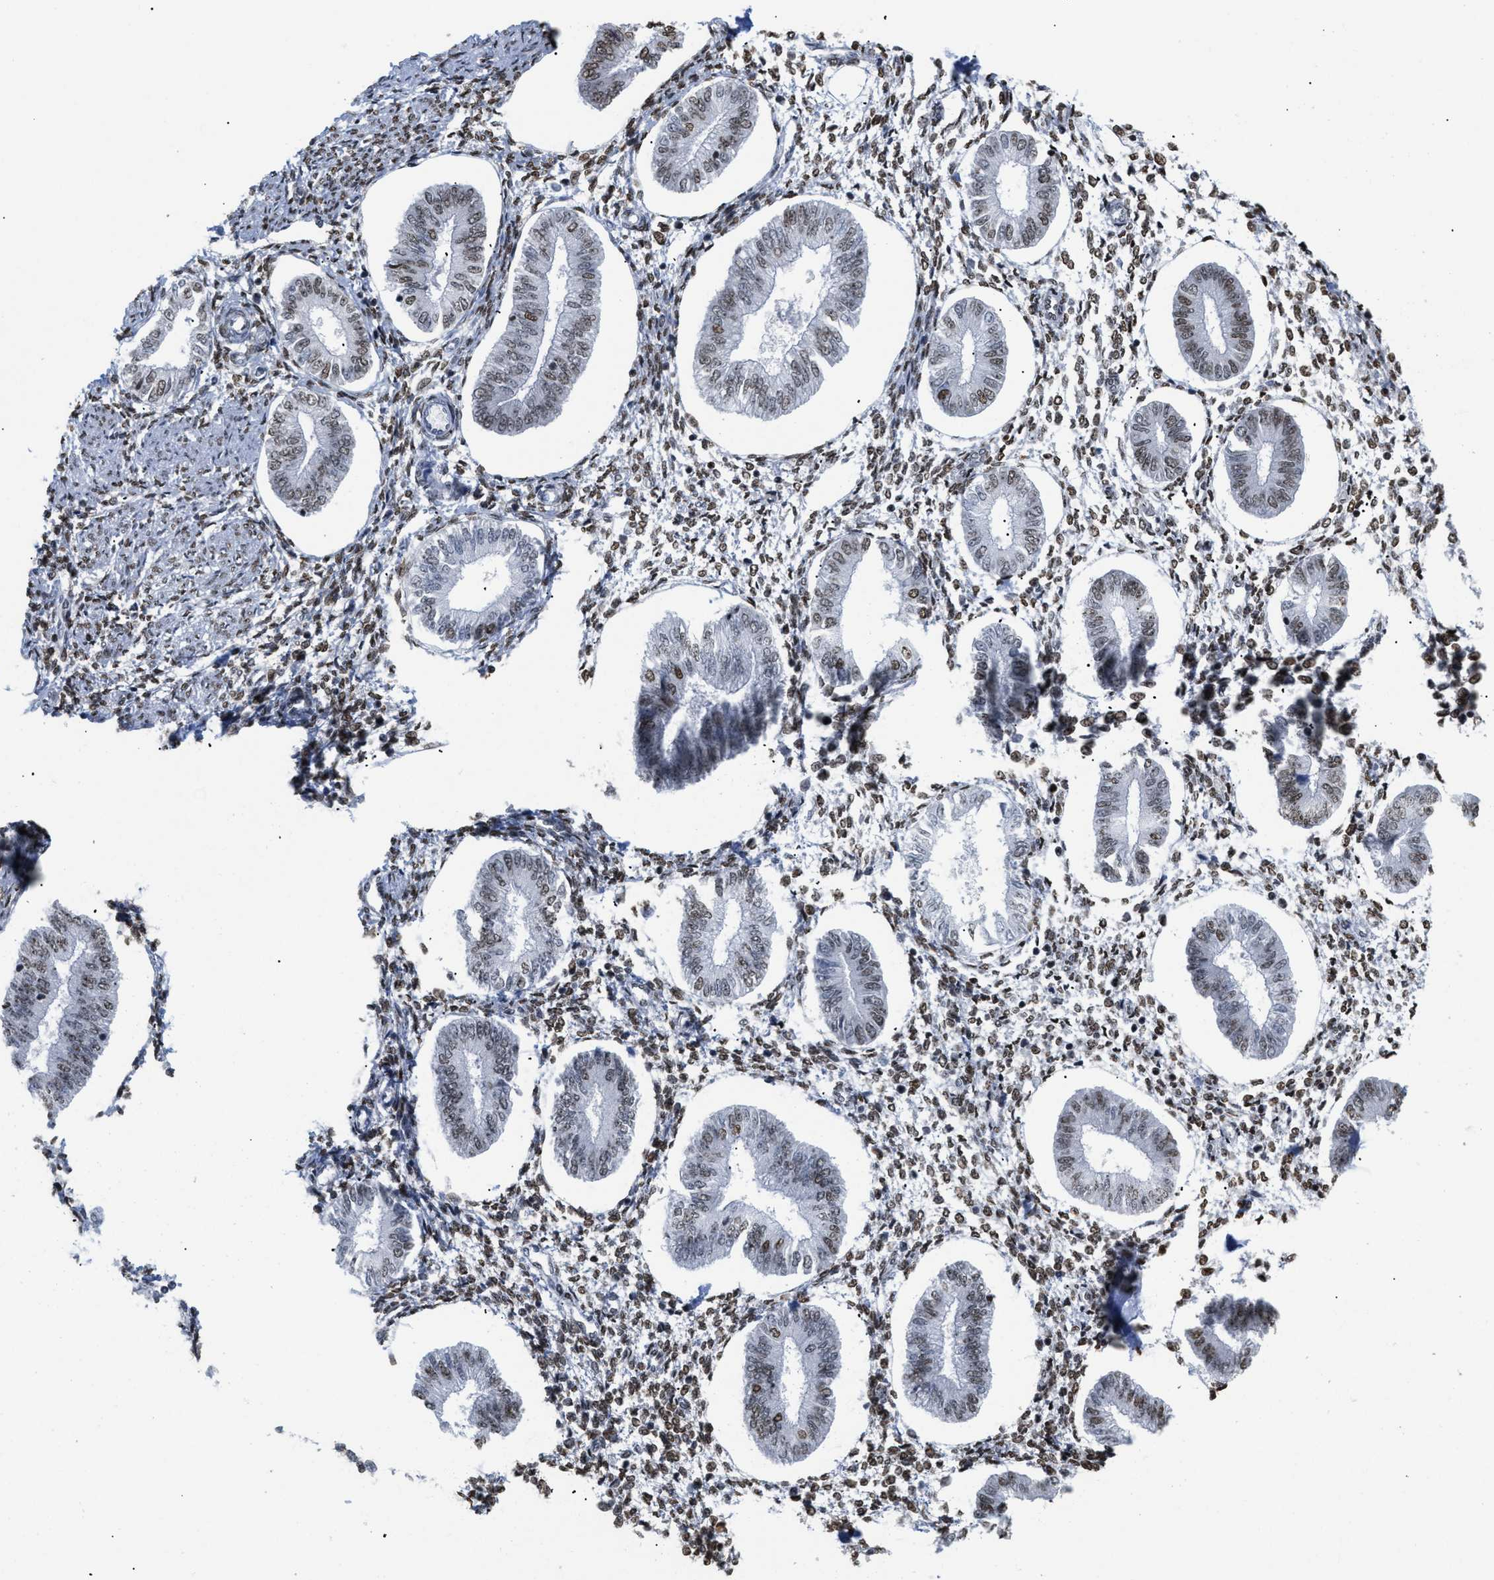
{"staining": {"intensity": "moderate", "quantity": ">75%", "location": "nuclear"}, "tissue": "endometrium", "cell_type": "Cells in endometrial stroma", "image_type": "normal", "snomed": [{"axis": "morphology", "description": "Normal tissue, NOS"}, {"axis": "topography", "description": "Endometrium"}], "caption": "Immunohistochemistry of unremarkable human endometrium exhibits medium levels of moderate nuclear expression in approximately >75% of cells in endometrial stroma.", "gene": "HMGN2", "patient": {"sex": "female", "age": 50}}